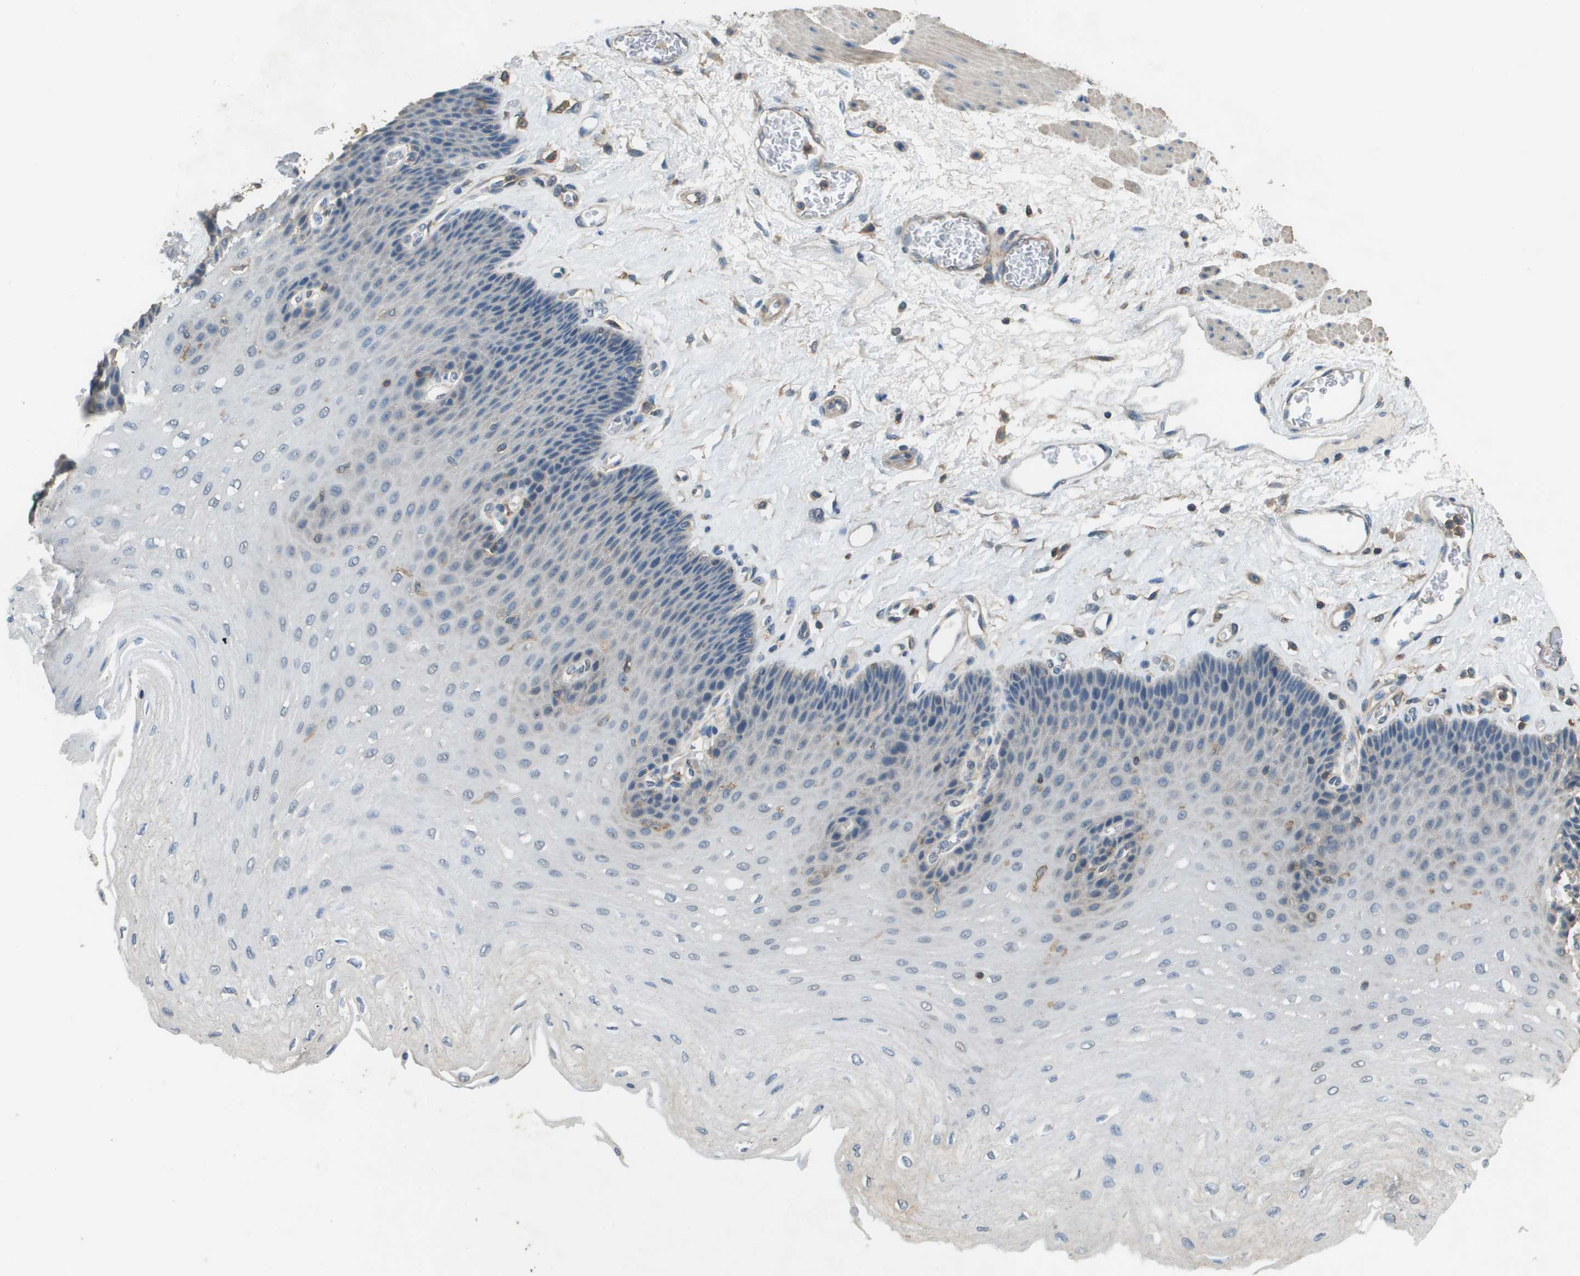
{"staining": {"intensity": "negative", "quantity": "none", "location": "none"}, "tissue": "esophagus", "cell_type": "Squamous epithelial cells", "image_type": "normal", "snomed": [{"axis": "morphology", "description": "Normal tissue, NOS"}, {"axis": "topography", "description": "Esophagus"}], "caption": "Immunohistochemical staining of benign human esophagus shows no significant positivity in squamous epithelial cells. The staining is performed using DAB (3,3'-diaminobenzidine) brown chromogen with nuclei counter-stained in using hematoxylin.", "gene": "MS4A7", "patient": {"sex": "female", "age": 72}}